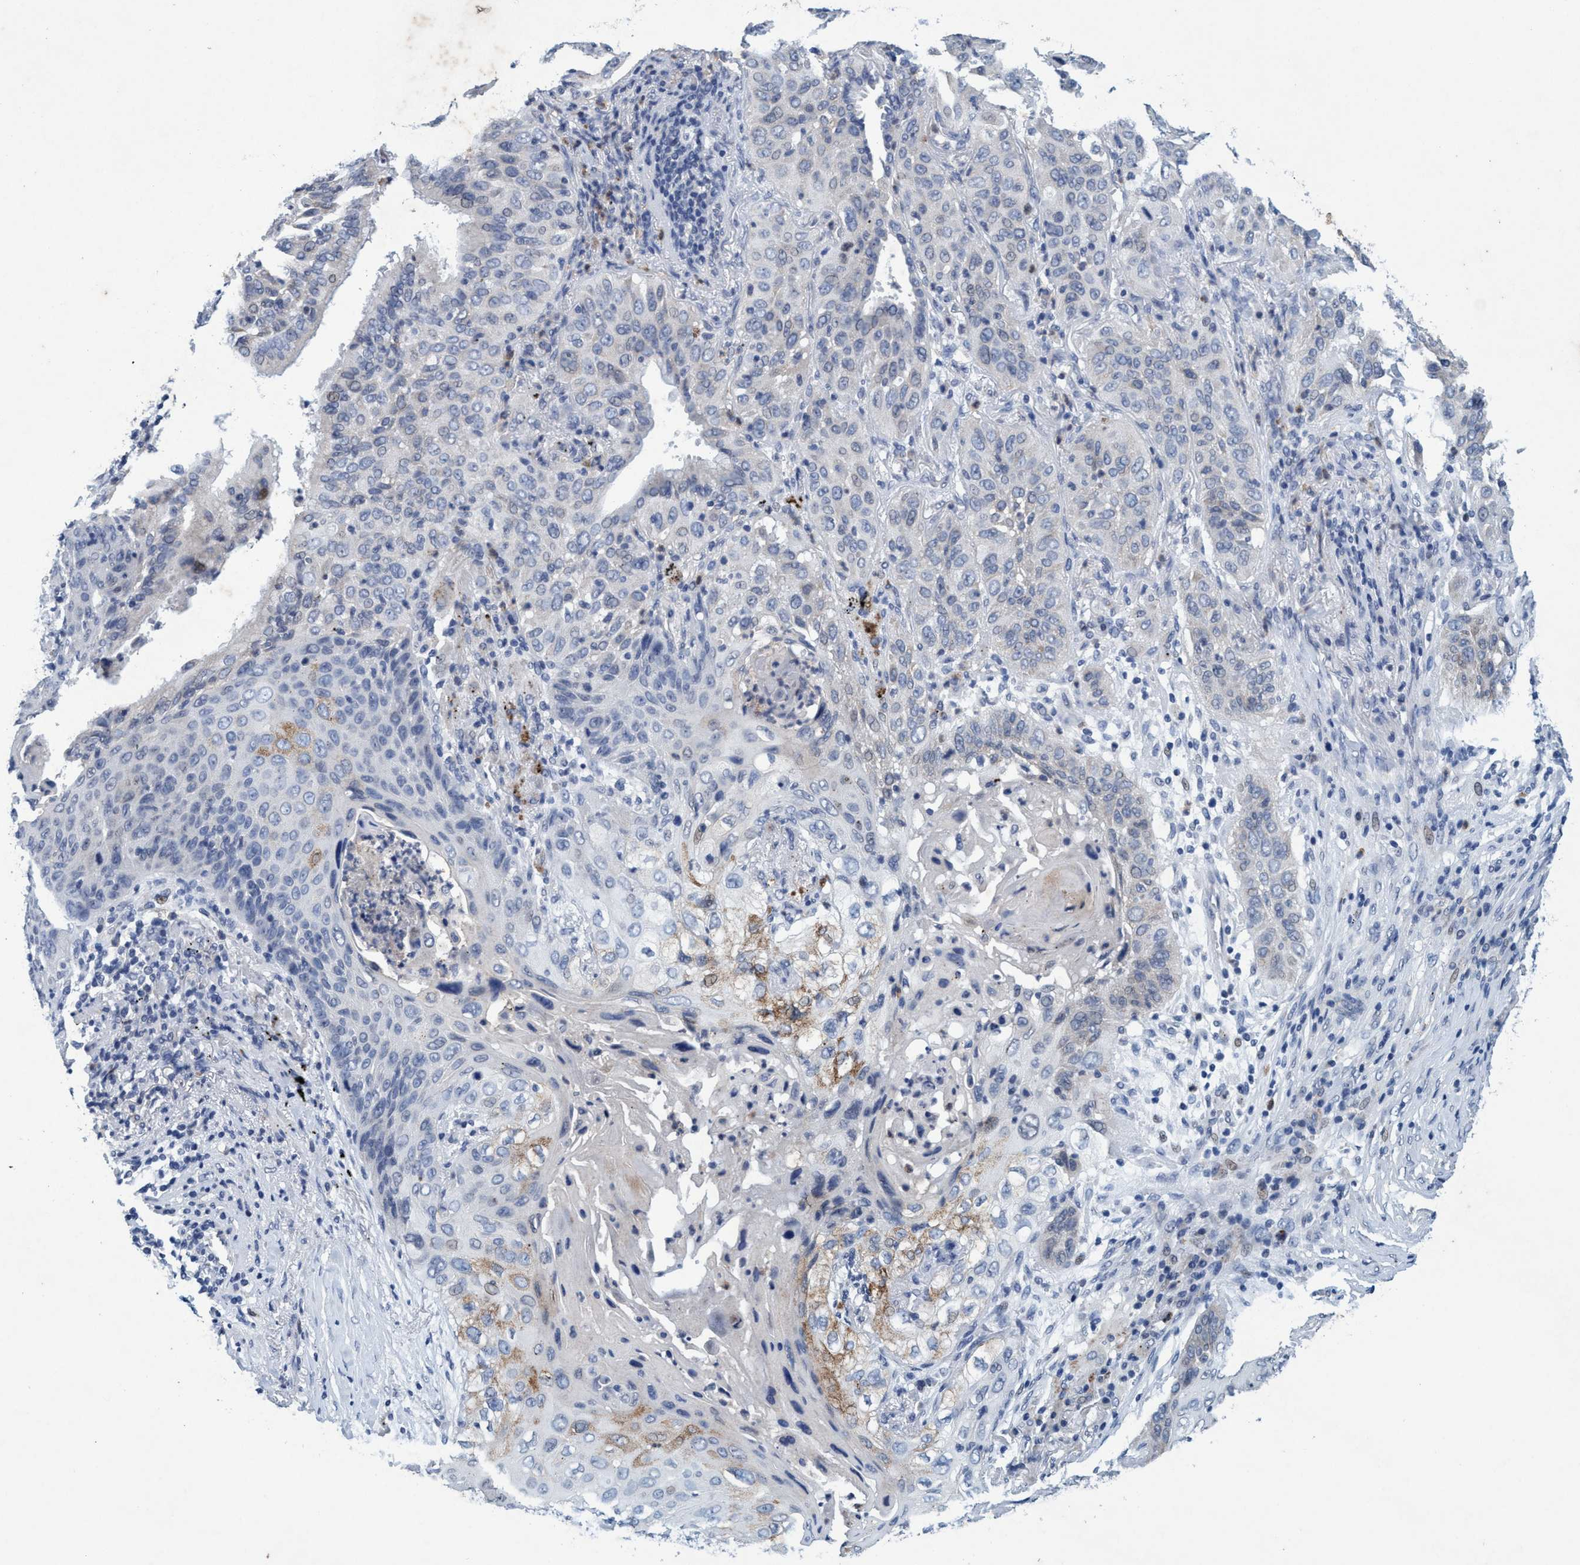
{"staining": {"intensity": "negative", "quantity": "none", "location": "none"}, "tissue": "lung cancer", "cell_type": "Tumor cells", "image_type": "cancer", "snomed": [{"axis": "morphology", "description": "Squamous cell carcinoma, NOS"}, {"axis": "topography", "description": "Lung"}], "caption": "High magnification brightfield microscopy of lung squamous cell carcinoma stained with DAB (3,3'-diaminobenzidine) (brown) and counterstained with hematoxylin (blue): tumor cells show no significant staining.", "gene": "GRB14", "patient": {"sex": "female", "age": 67}}